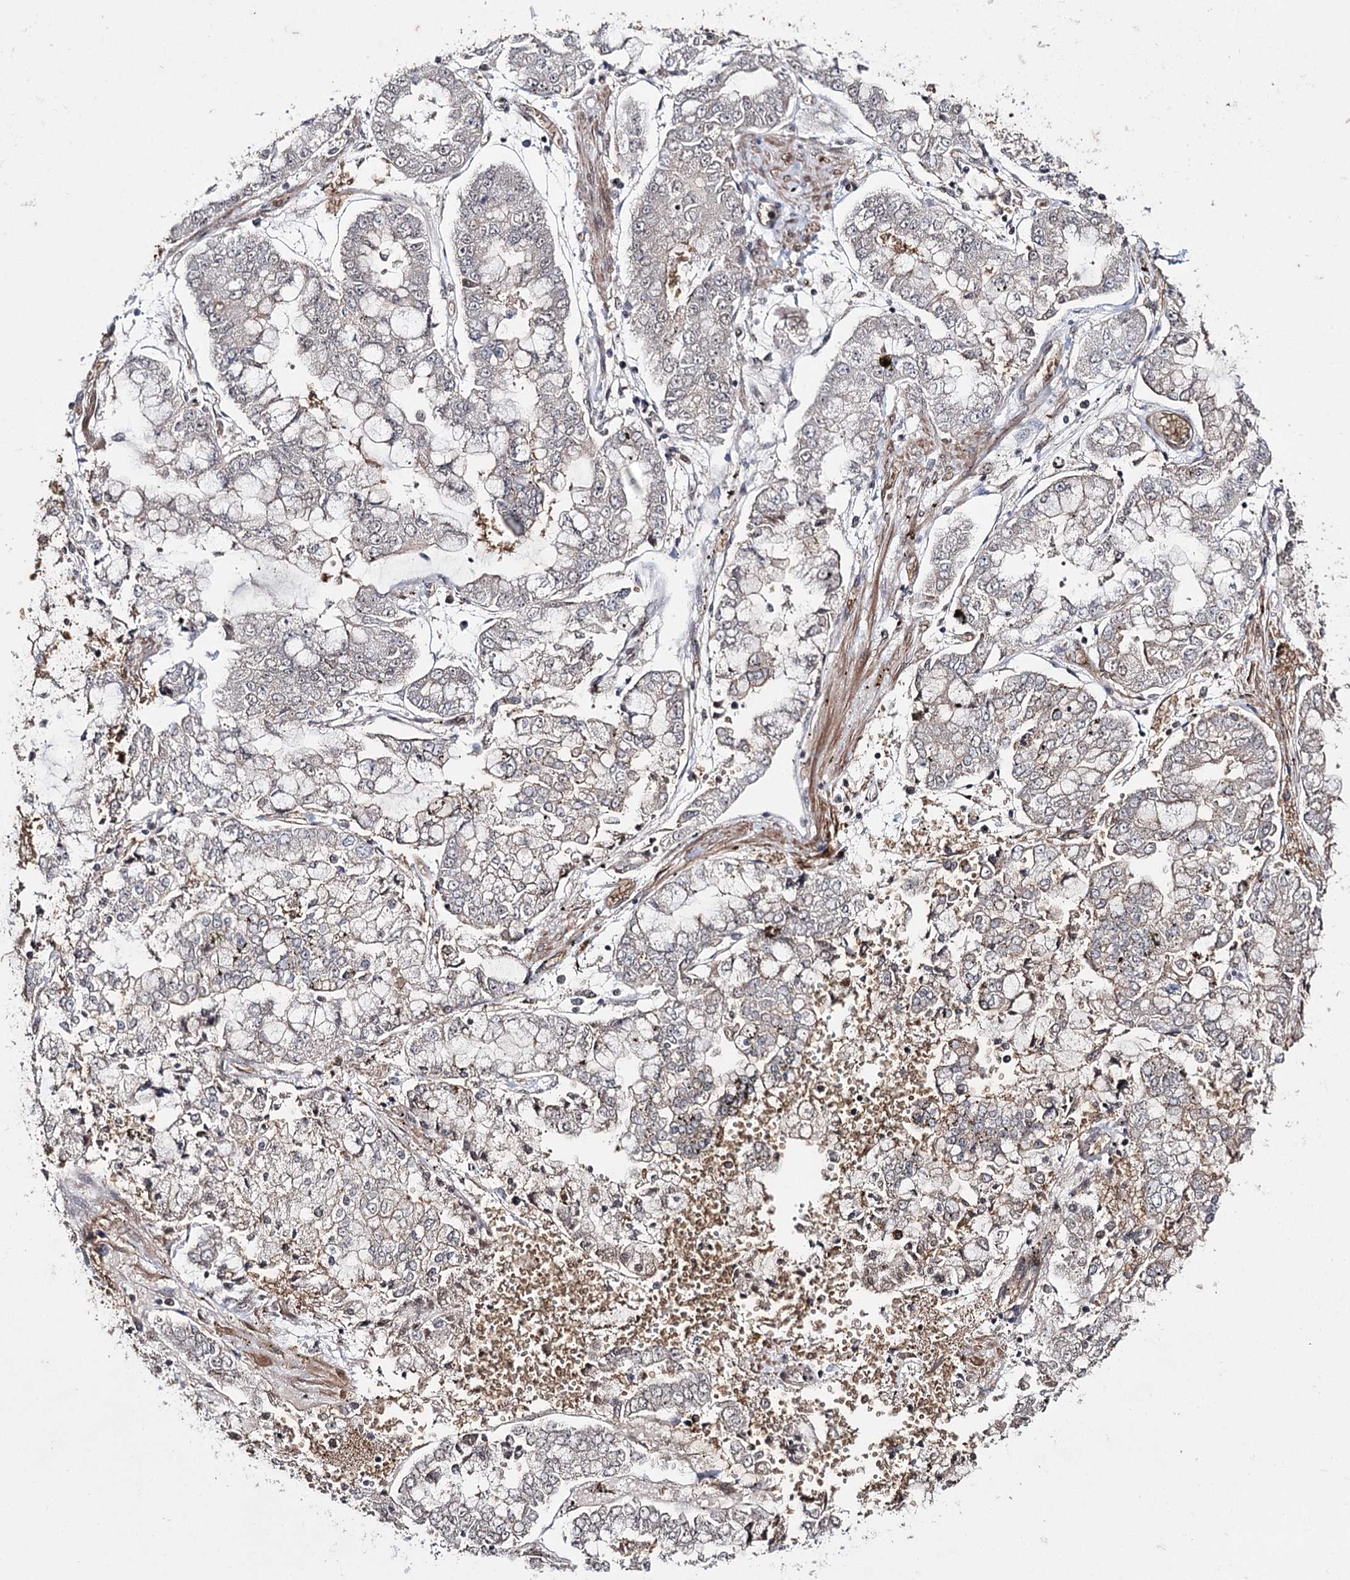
{"staining": {"intensity": "negative", "quantity": "none", "location": "none"}, "tissue": "stomach cancer", "cell_type": "Tumor cells", "image_type": "cancer", "snomed": [{"axis": "morphology", "description": "Adenocarcinoma, NOS"}, {"axis": "topography", "description": "Stomach"}], "caption": "This histopathology image is of adenocarcinoma (stomach) stained with IHC to label a protein in brown with the nuclei are counter-stained blue. There is no positivity in tumor cells.", "gene": "PRPF40A", "patient": {"sex": "male", "age": 76}}